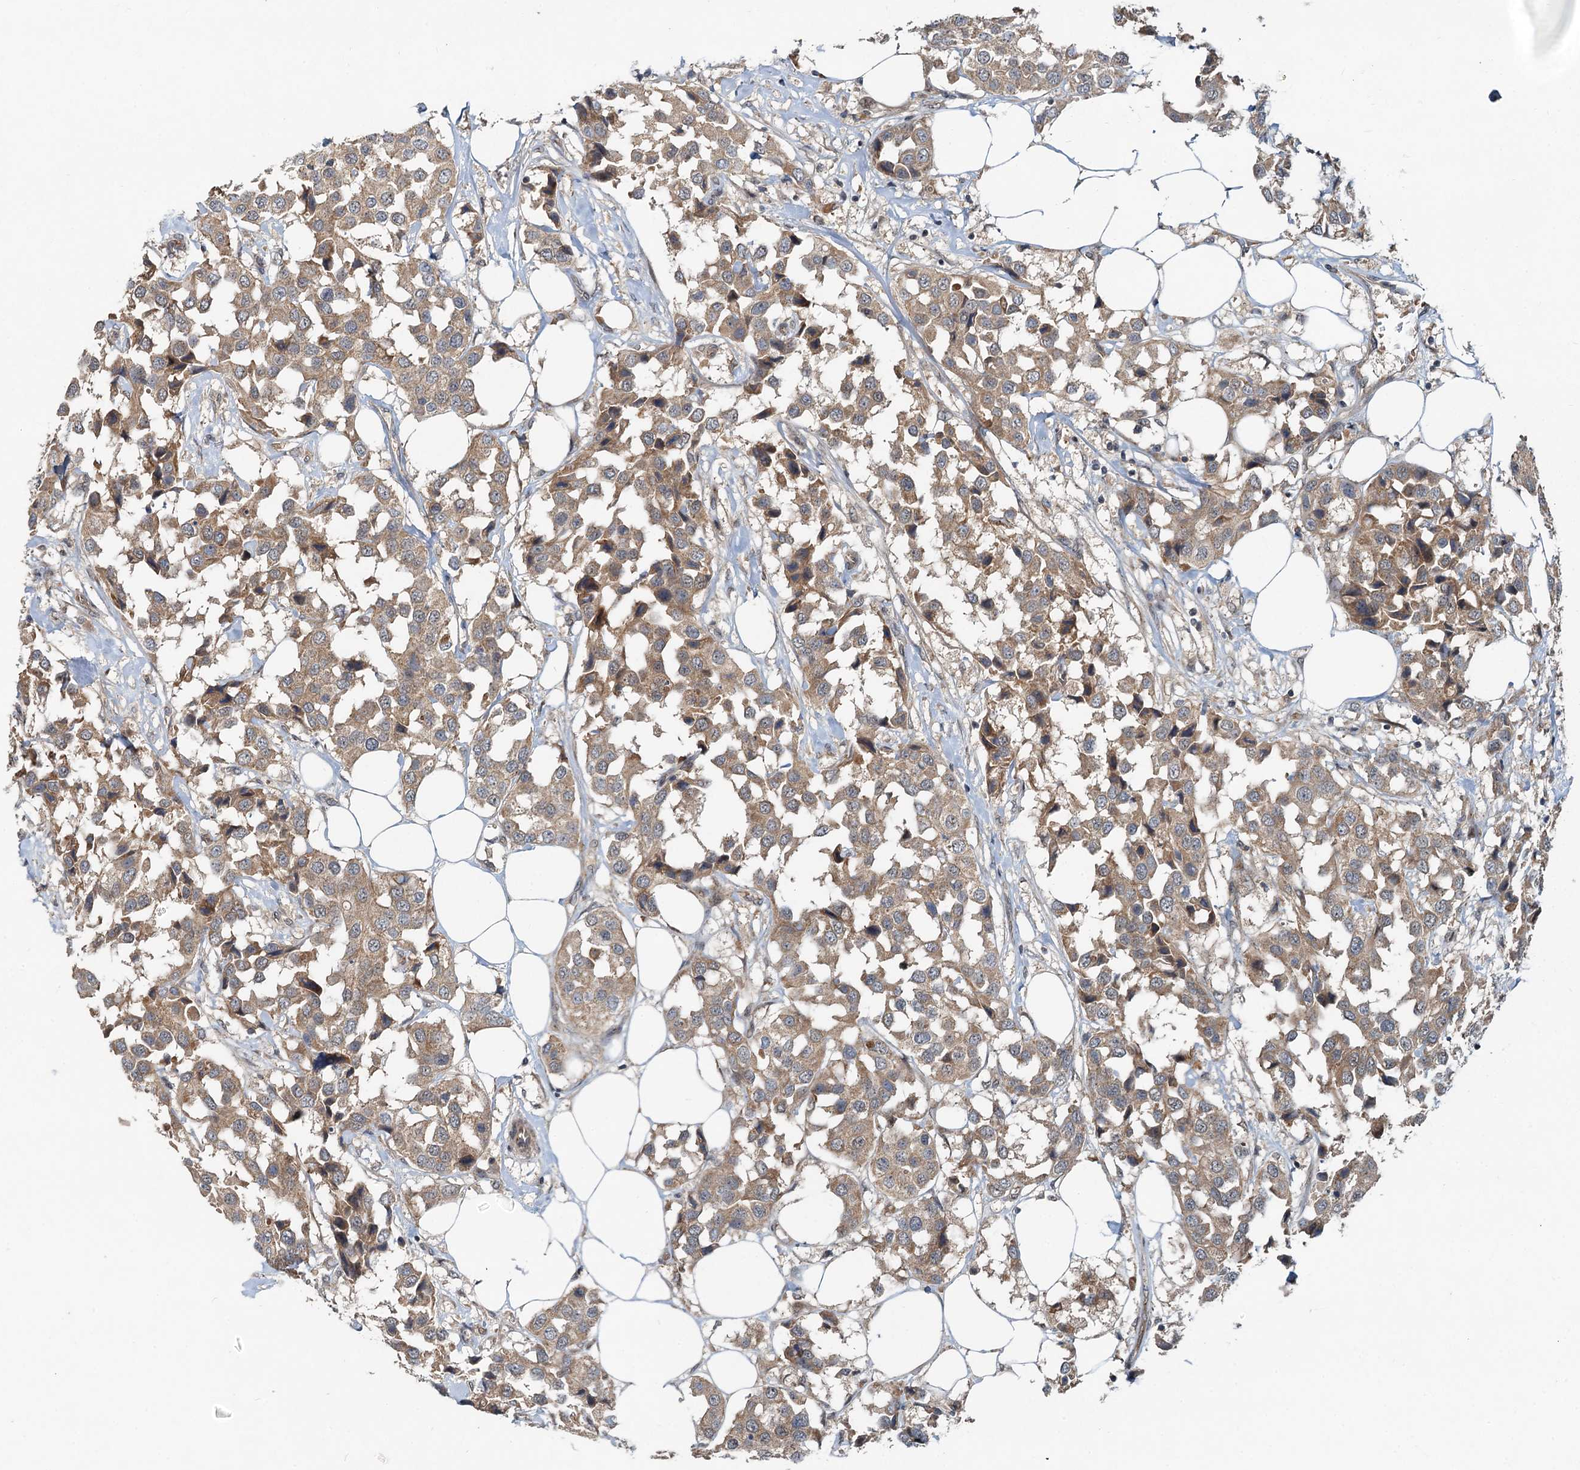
{"staining": {"intensity": "moderate", "quantity": ">75%", "location": "cytoplasmic/membranous"}, "tissue": "breast cancer", "cell_type": "Tumor cells", "image_type": "cancer", "snomed": [{"axis": "morphology", "description": "Duct carcinoma"}, {"axis": "topography", "description": "Breast"}], "caption": "Protein expression analysis of human intraductal carcinoma (breast) reveals moderate cytoplasmic/membranous staining in about >75% of tumor cells.", "gene": "CEP68", "patient": {"sex": "female", "age": 80}}